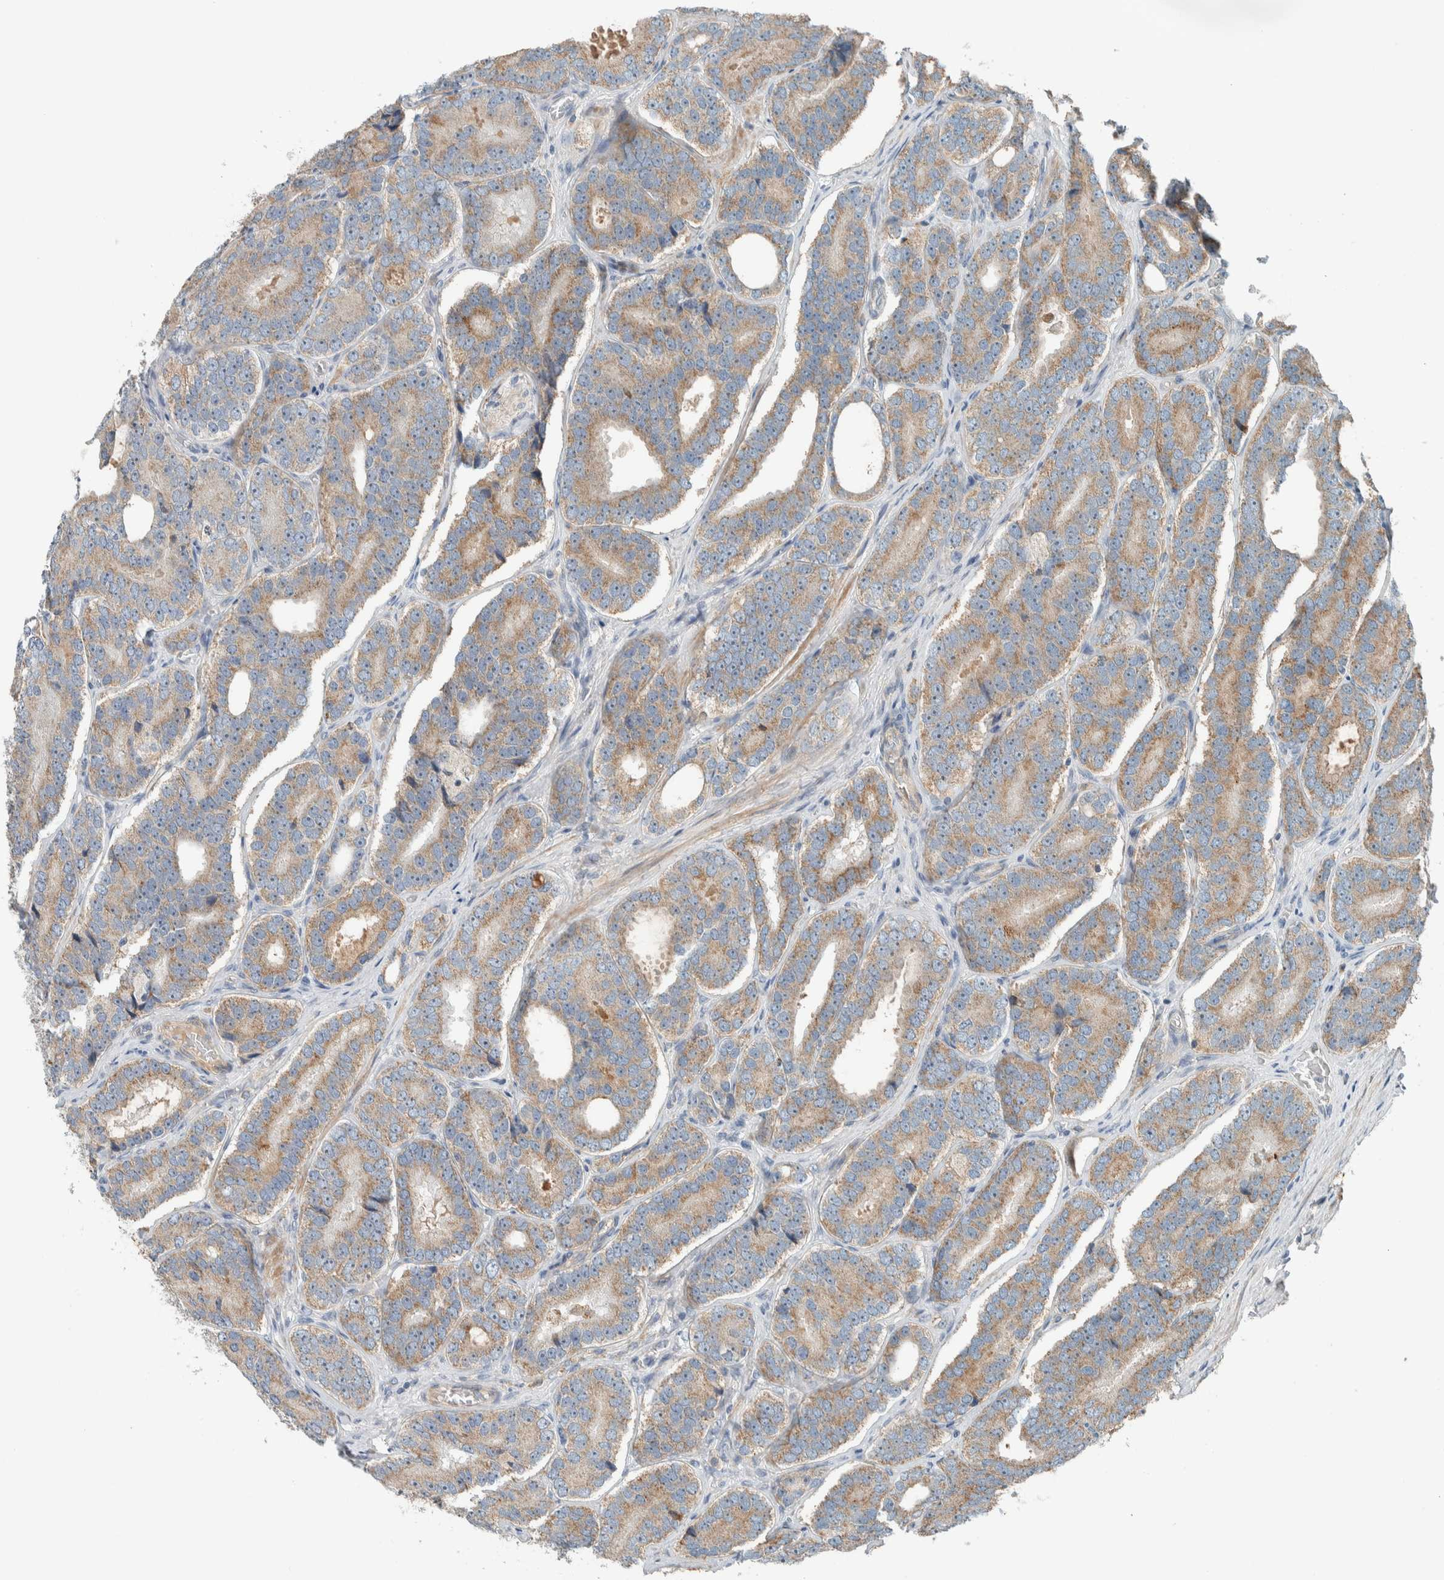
{"staining": {"intensity": "moderate", "quantity": ">75%", "location": "cytoplasmic/membranous"}, "tissue": "prostate cancer", "cell_type": "Tumor cells", "image_type": "cancer", "snomed": [{"axis": "morphology", "description": "Adenocarcinoma, High grade"}, {"axis": "topography", "description": "Prostate"}], "caption": "A micrograph showing moderate cytoplasmic/membranous positivity in approximately >75% of tumor cells in prostate cancer (high-grade adenocarcinoma), as visualized by brown immunohistochemical staining.", "gene": "SLFN12L", "patient": {"sex": "male", "age": 56}}